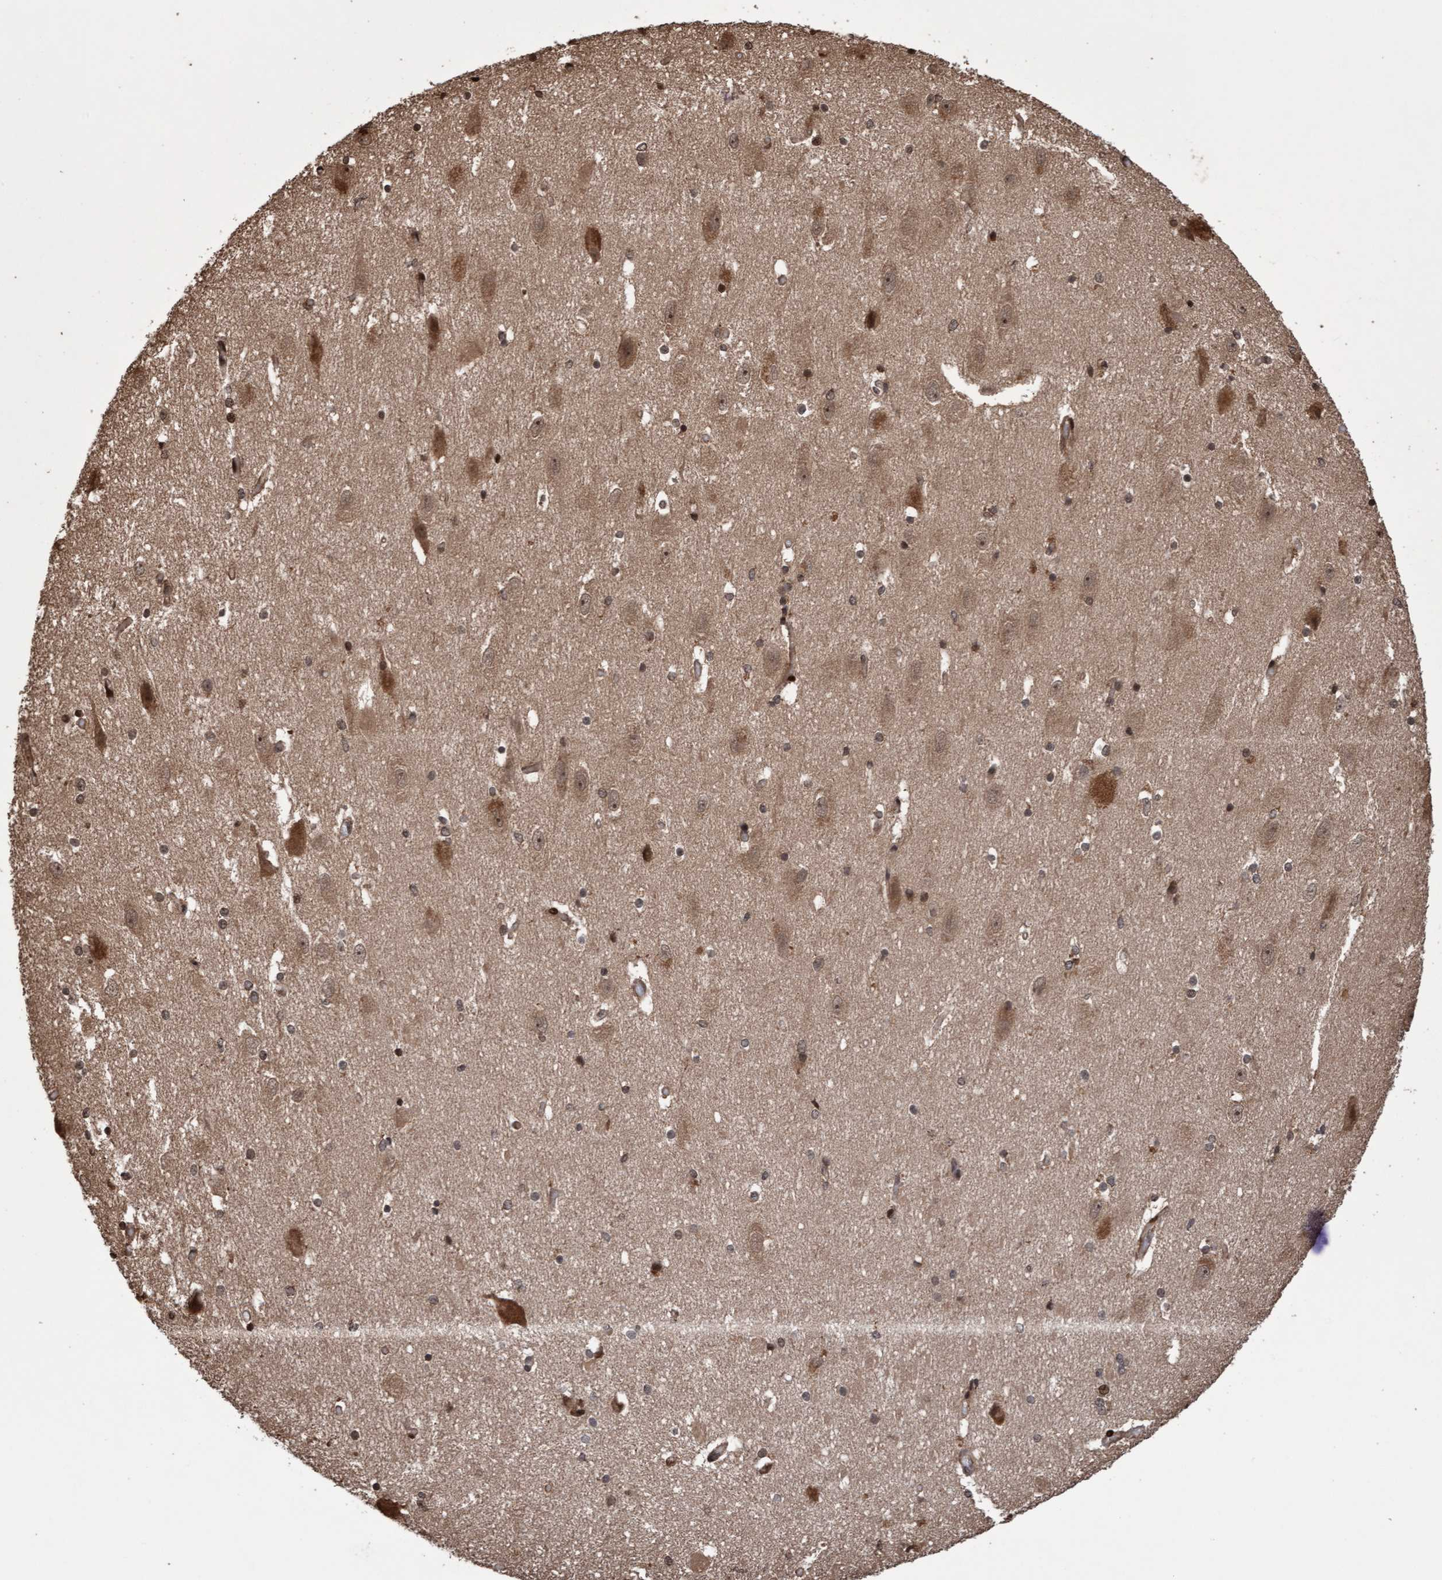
{"staining": {"intensity": "moderate", "quantity": "25%-75%", "location": "nuclear"}, "tissue": "hippocampus", "cell_type": "Glial cells", "image_type": "normal", "snomed": [{"axis": "morphology", "description": "Normal tissue, NOS"}, {"axis": "topography", "description": "Hippocampus"}], "caption": "Immunohistochemistry (IHC) photomicrograph of unremarkable hippocampus: hippocampus stained using immunohistochemistry (IHC) shows medium levels of moderate protein expression localized specifically in the nuclear of glial cells, appearing as a nuclear brown color.", "gene": "PECR", "patient": {"sex": "female", "age": 19}}